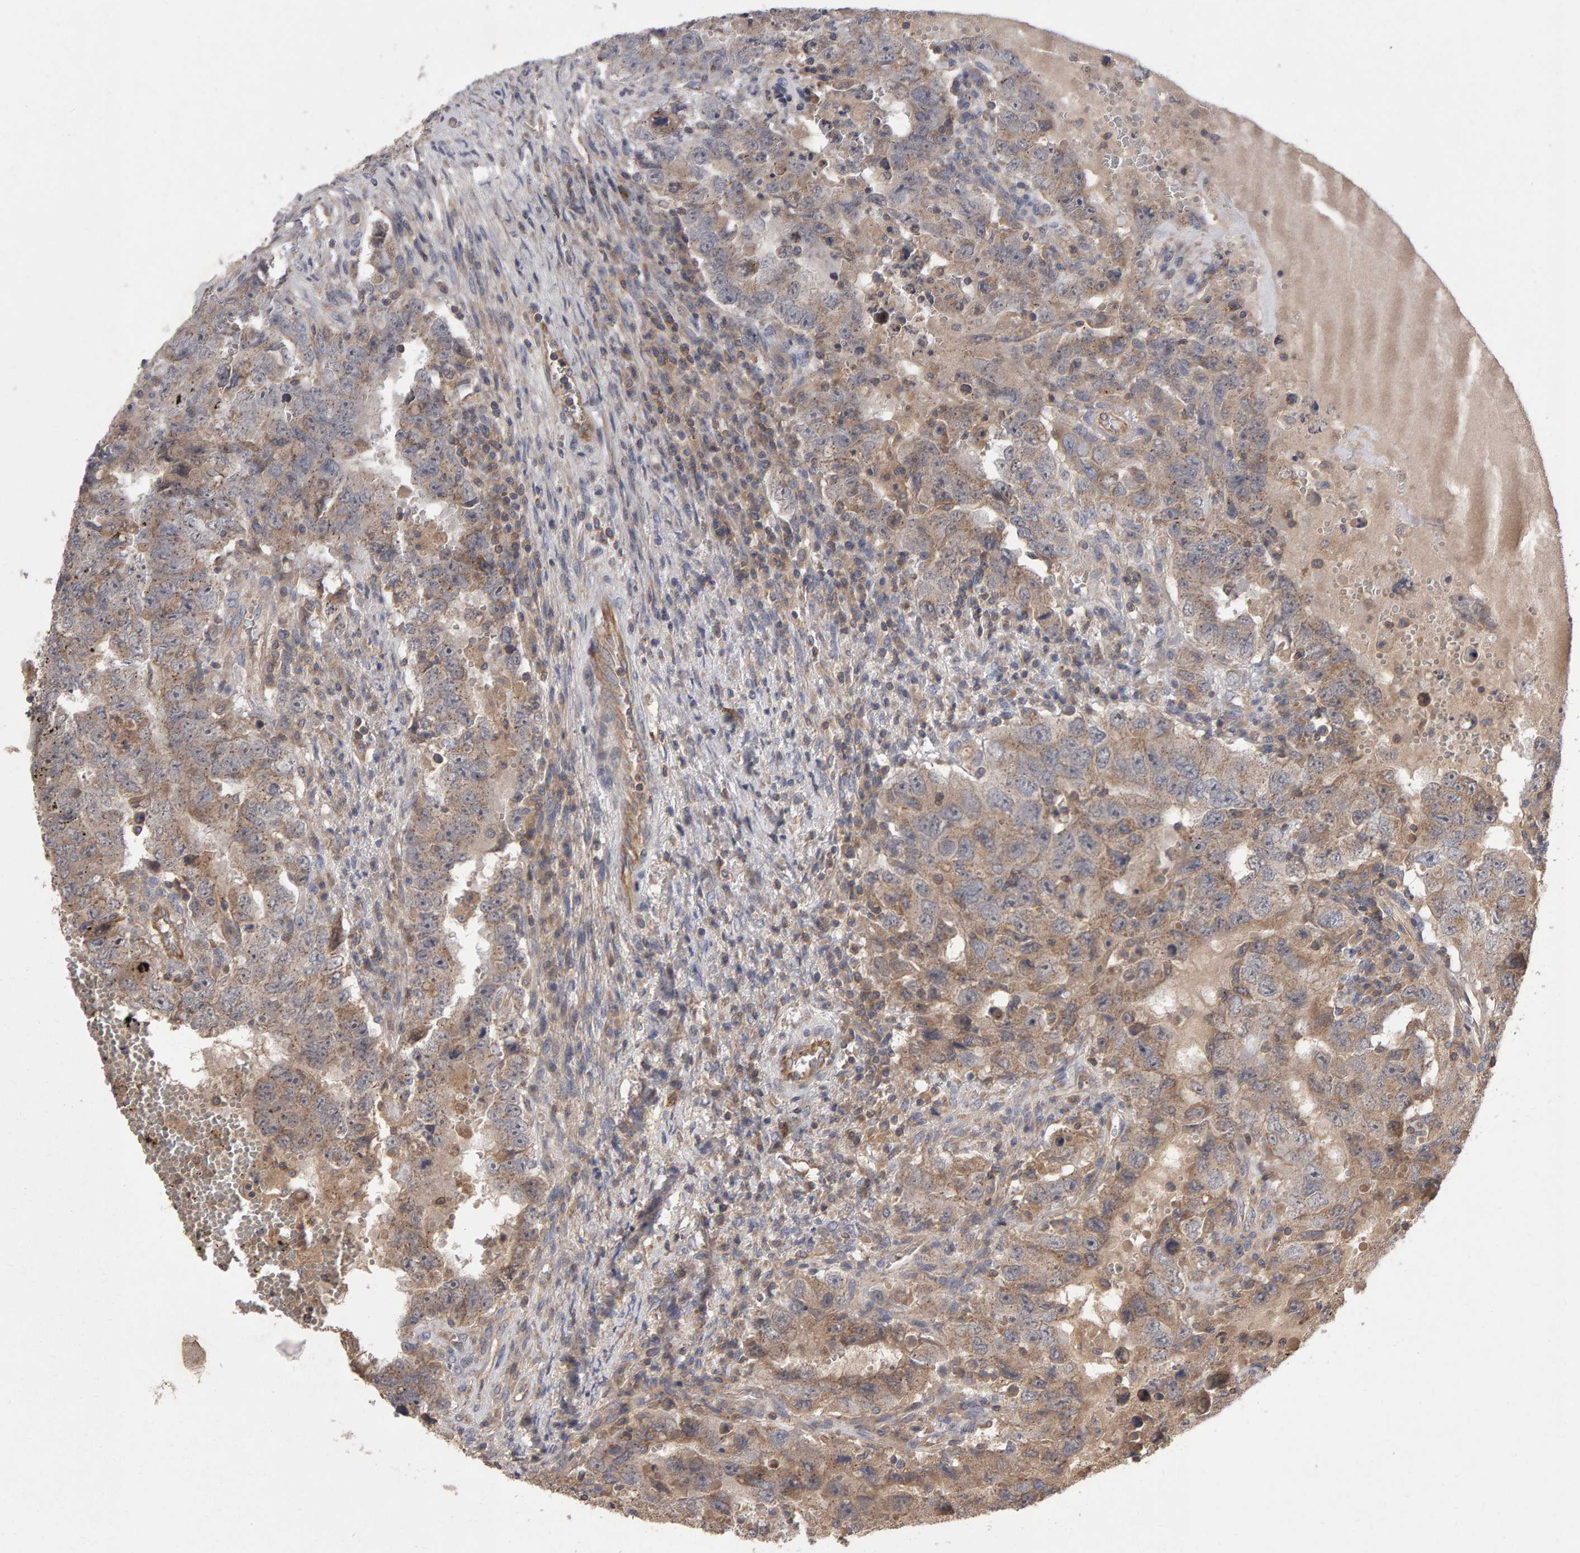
{"staining": {"intensity": "weak", "quantity": ">75%", "location": "cytoplasmic/membranous"}, "tissue": "testis cancer", "cell_type": "Tumor cells", "image_type": "cancer", "snomed": [{"axis": "morphology", "description": "Carcinoma, Embryonal, NOS"}, {"axis": "topography", "description": "Testis"}], "caption": "Immunohistochemical staining of testis embryonal carcinoma exhibits low levels of weak cytoplasmic/membranous protein positivity in about >75% of tumor cells. The protein is stained brown, and the nuclei are stained in blue (DAB IHC with brightfield microscopy, high magnification).", "gene": "PGS1", "patient": {"sex": "male", "age": 26}}